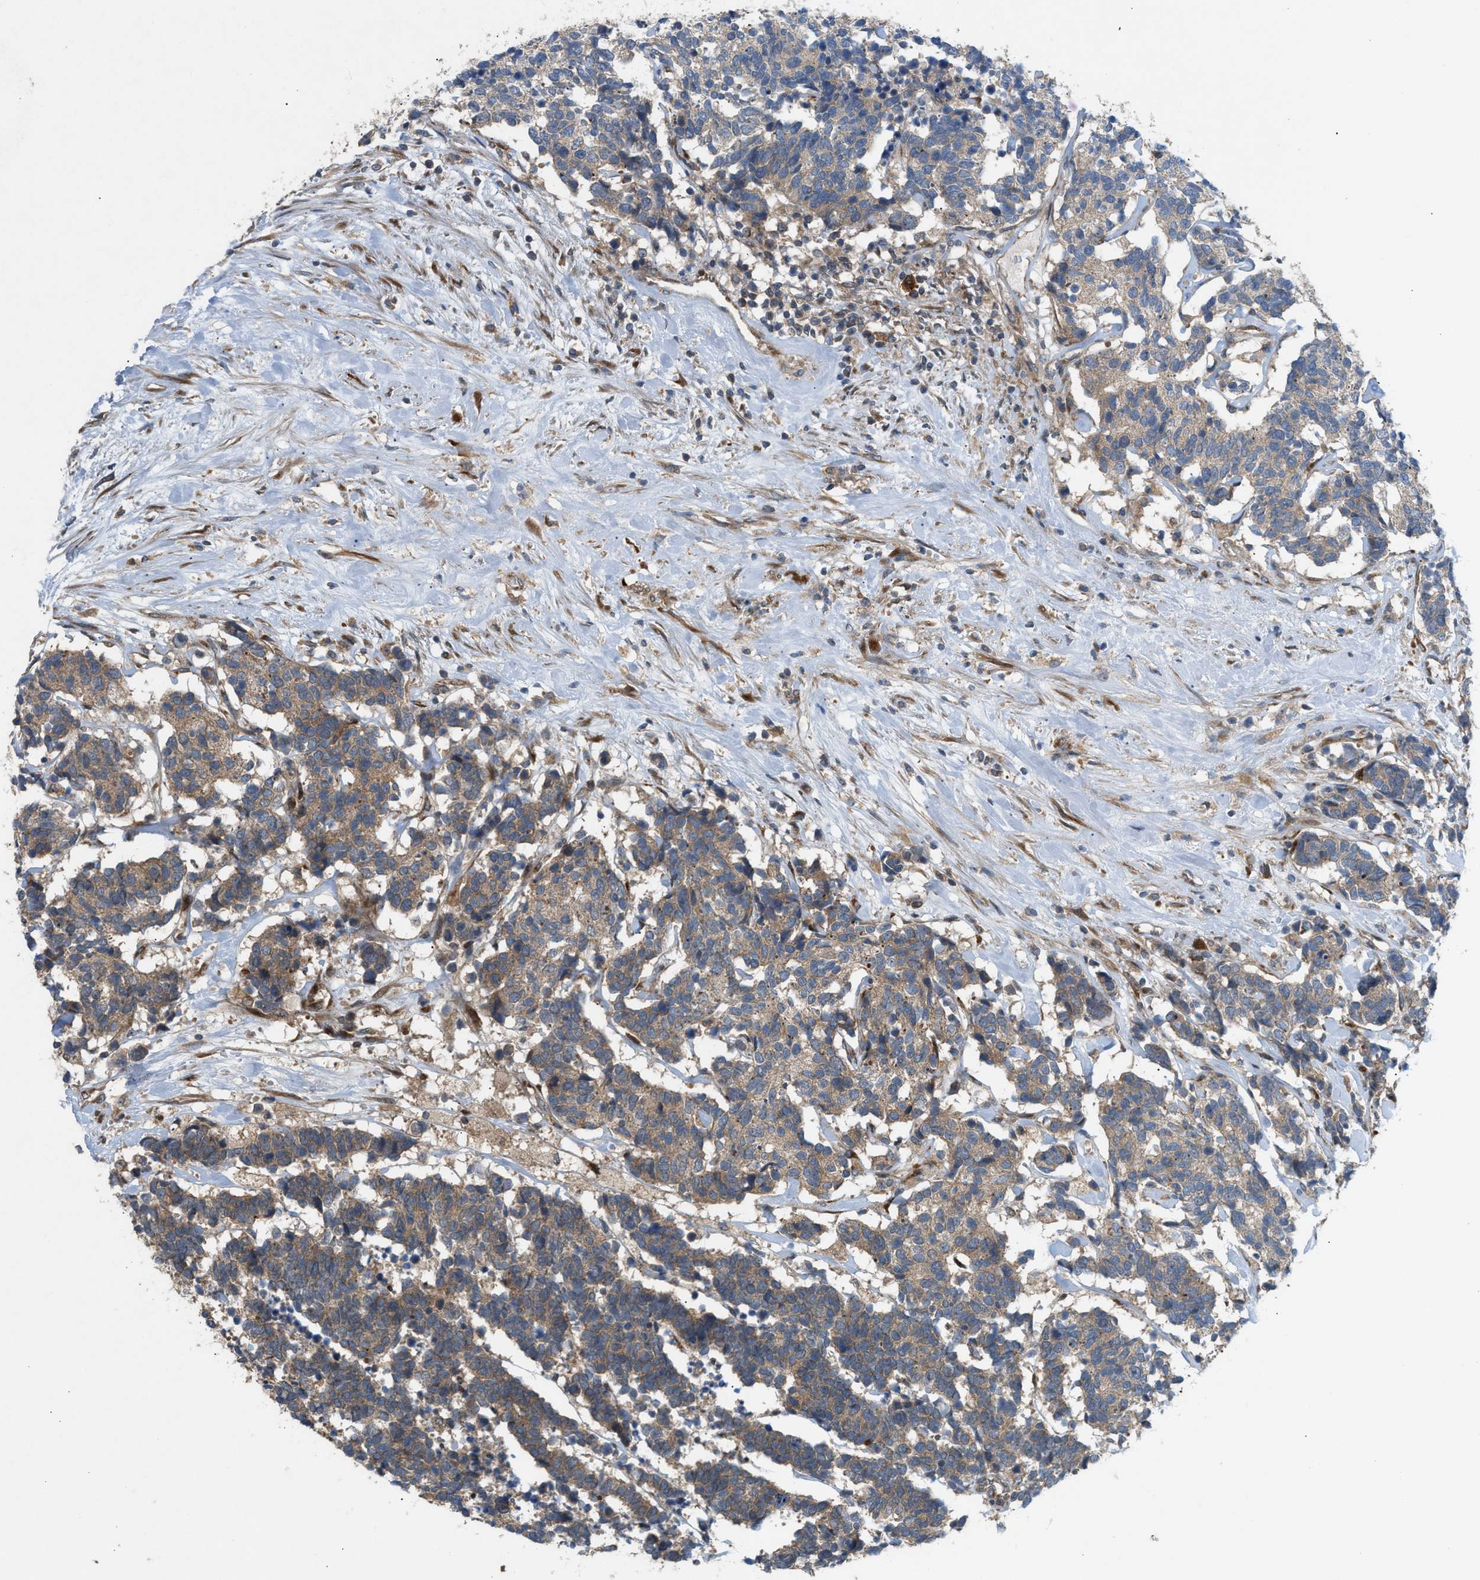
{"staining": {"intensity": "weak", "quantity": ">75%", "location": "cytoplasmic/membranous"}, "tissue": "carcinoid", "cell_type": "Tumor cells", "image_type": "cancer", "snomed": [{"axis": "morphology", "description": "Carcinoma, NOS"}, {"axis": "morphology", "description": "Carcinoid, malignant, NOS"}, {"axis": "topography", "description": "Urinary bladder"}], "caption": "Tumor cells exhibit low levels of weak cytoplasmic/membranous staining in about >75% of cells in human carcinoid.", "gene": "CYB5D1", "patient": {"sex": "male", "age": 57}}